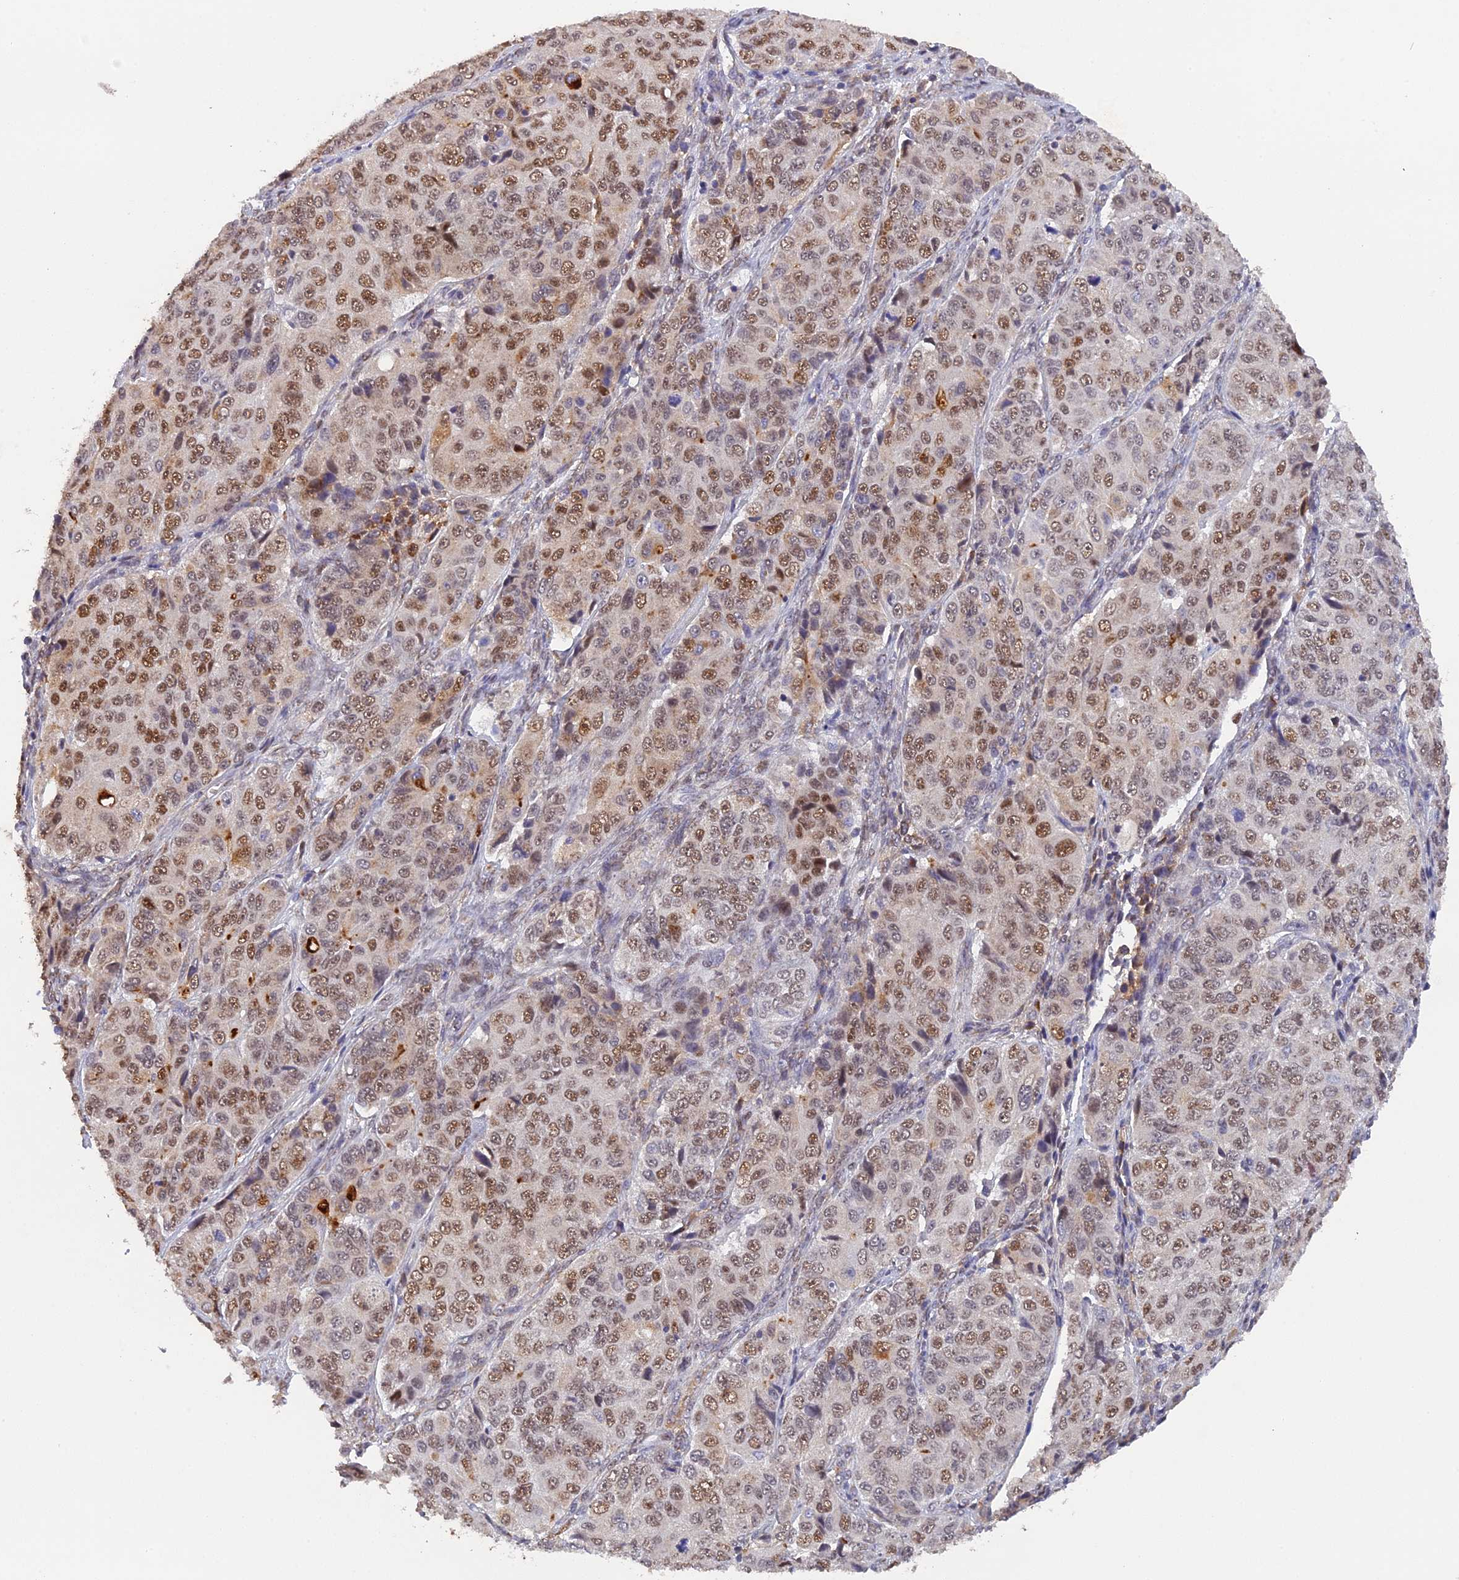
{"staining": {"intensity": "moderate", "quantity": ">75%", "location": "nuclear"}, "tissue": "ovarian cancer", "cell_type": "Tumor cells", "image_type": "cancer", "snomed": [{"axis": "morphology", "description": "Carcinoma, endometroid"}, {"axis": "topography", "description": "Ovary"}], "caption": "This is a histology image of immunohistochemistry staining of endometroid carcinoma (ovarian), which shows moderate positivity in the nuclear of tumor cells.", "gene": "SNX17", "patient": {"sex": "female", "age": 51}}